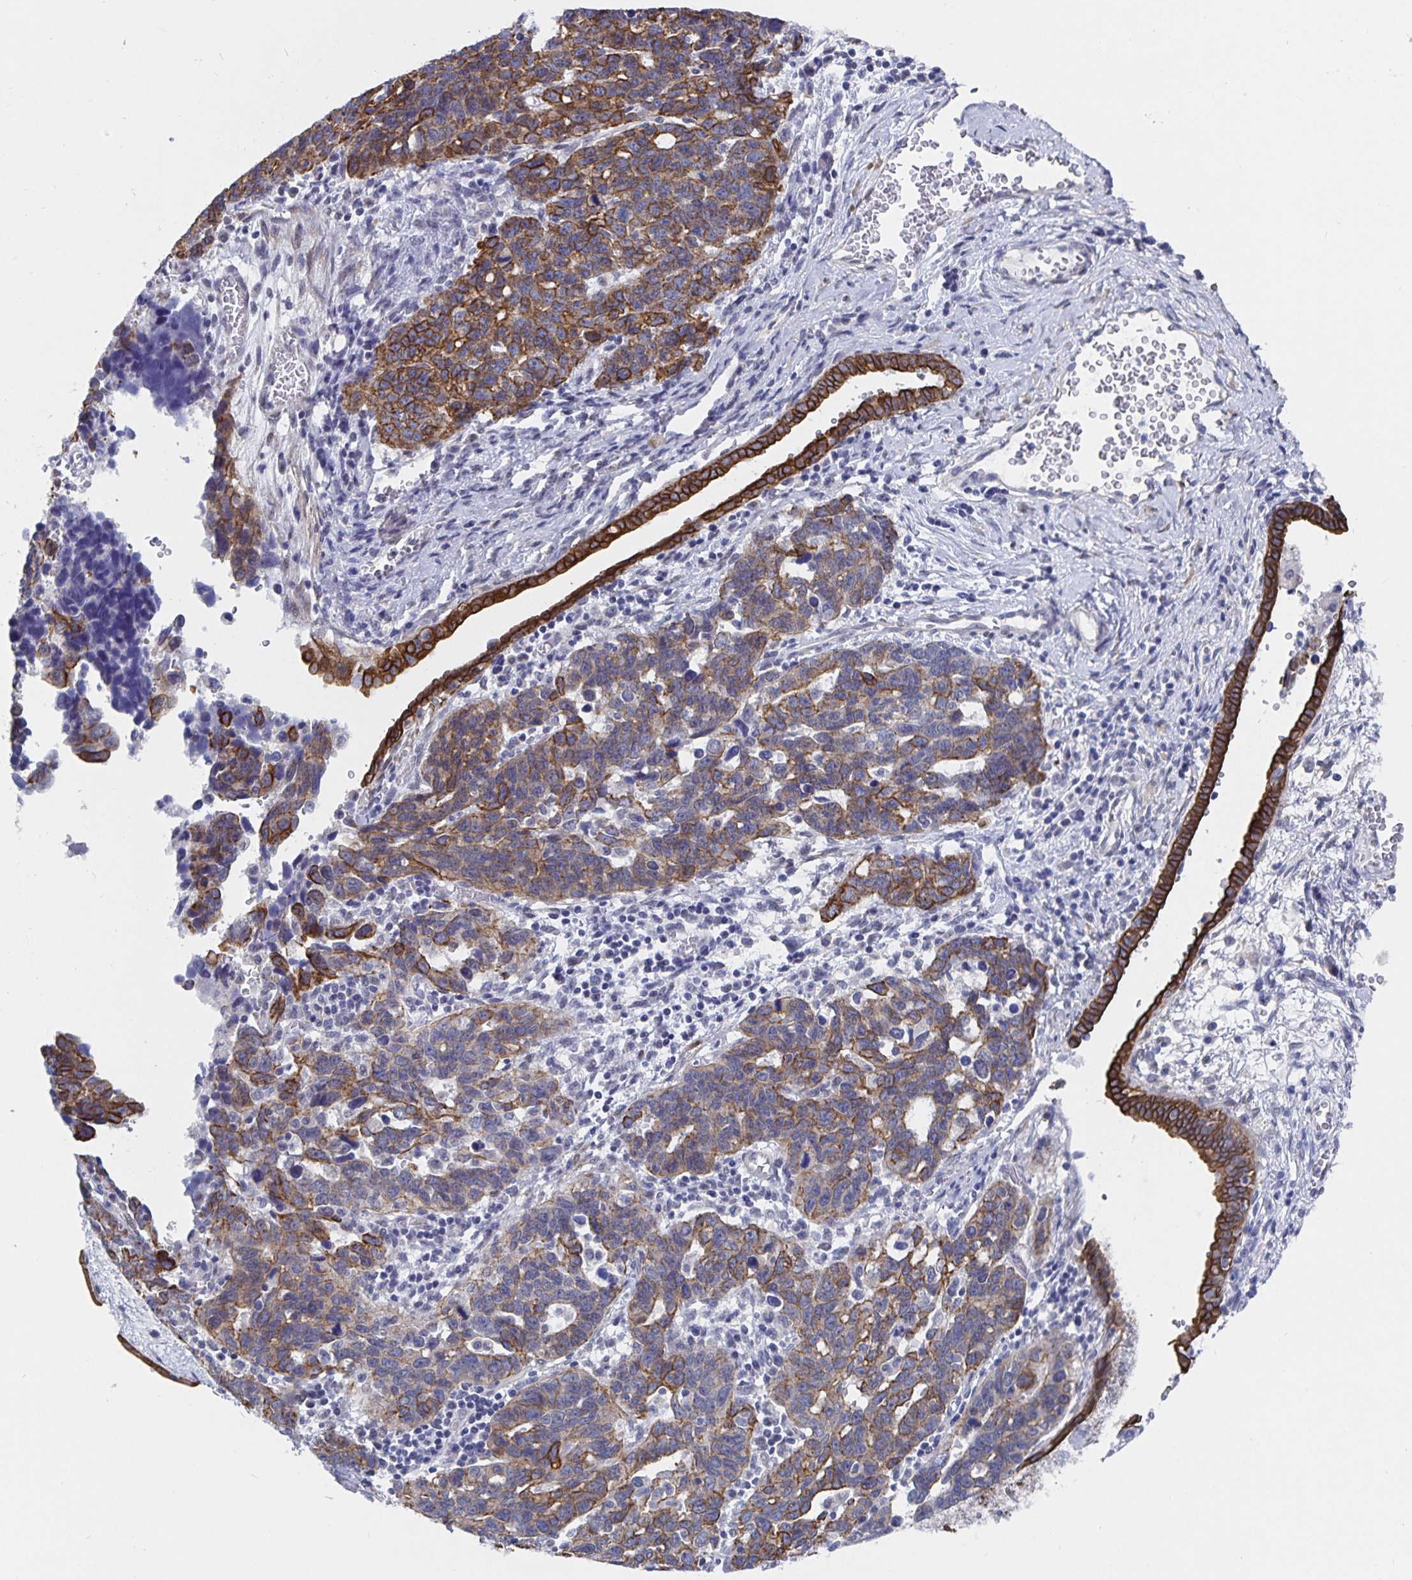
{"staining": {"intensity": "strong", "quantity": "25%-75%", "location": "cytoplasmic/membranous"}, "tissue": "ovarian cancer", "cell_type": "Tumor cells", "image_type": "cancer", "snomed": [{"axis": "morphology", "description": "Cystadenocarcinoma, serous, NOS"}, {"axis": "topography", "description": "Ovary"}], "caption": "This photomicrograph displays immunohistochemistry (IHC) staining of human ovarian cancer (serous cystadenocarcinoma), with high strong cytoplasmic/membranous expression in approximately 25%-75% of tumor cells.", "gene": "ZIK1", "patient": {"sex": "female", "age": 69}}